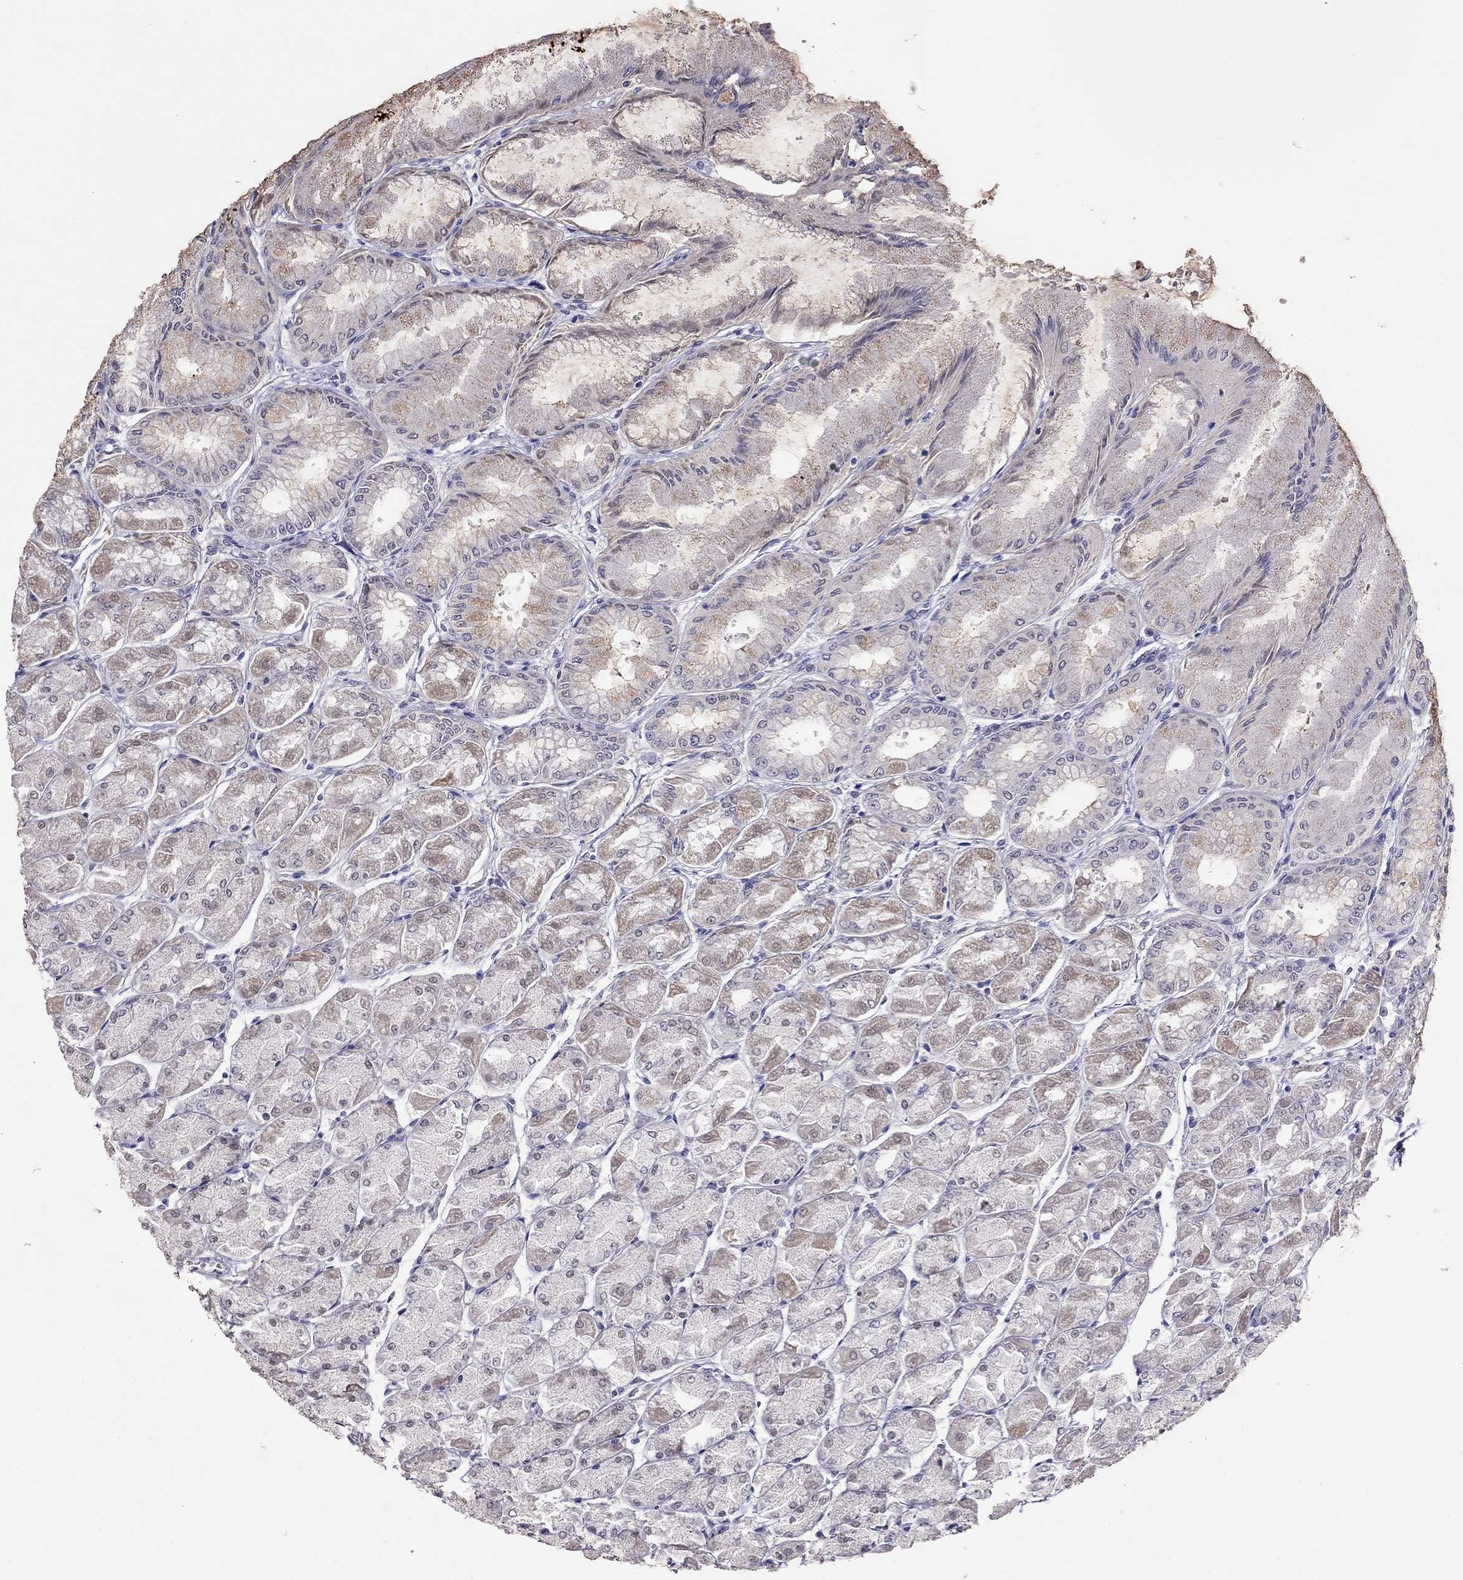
{"staining": {"intensity": "negative", "quantity": "none", "location": "none"}, "tissue": "stomach", "cell_type": "Glandular cells", "image_type": "normal", "snomed": [{"axis": "morphology", "description": "Normal tissue, NOS"}, {"axis": "topography", "description": "Stomach, upper"}], "caption": "Immunohistochemistry (IHC) histopathology image of benign stomach: stomach stained with DAB (3,3'-diaminobenzidine) reveals no significant protein positivity in glandular cells.", "gene": "MYO3B", "patient": {"sex": "male", "age": 60}}